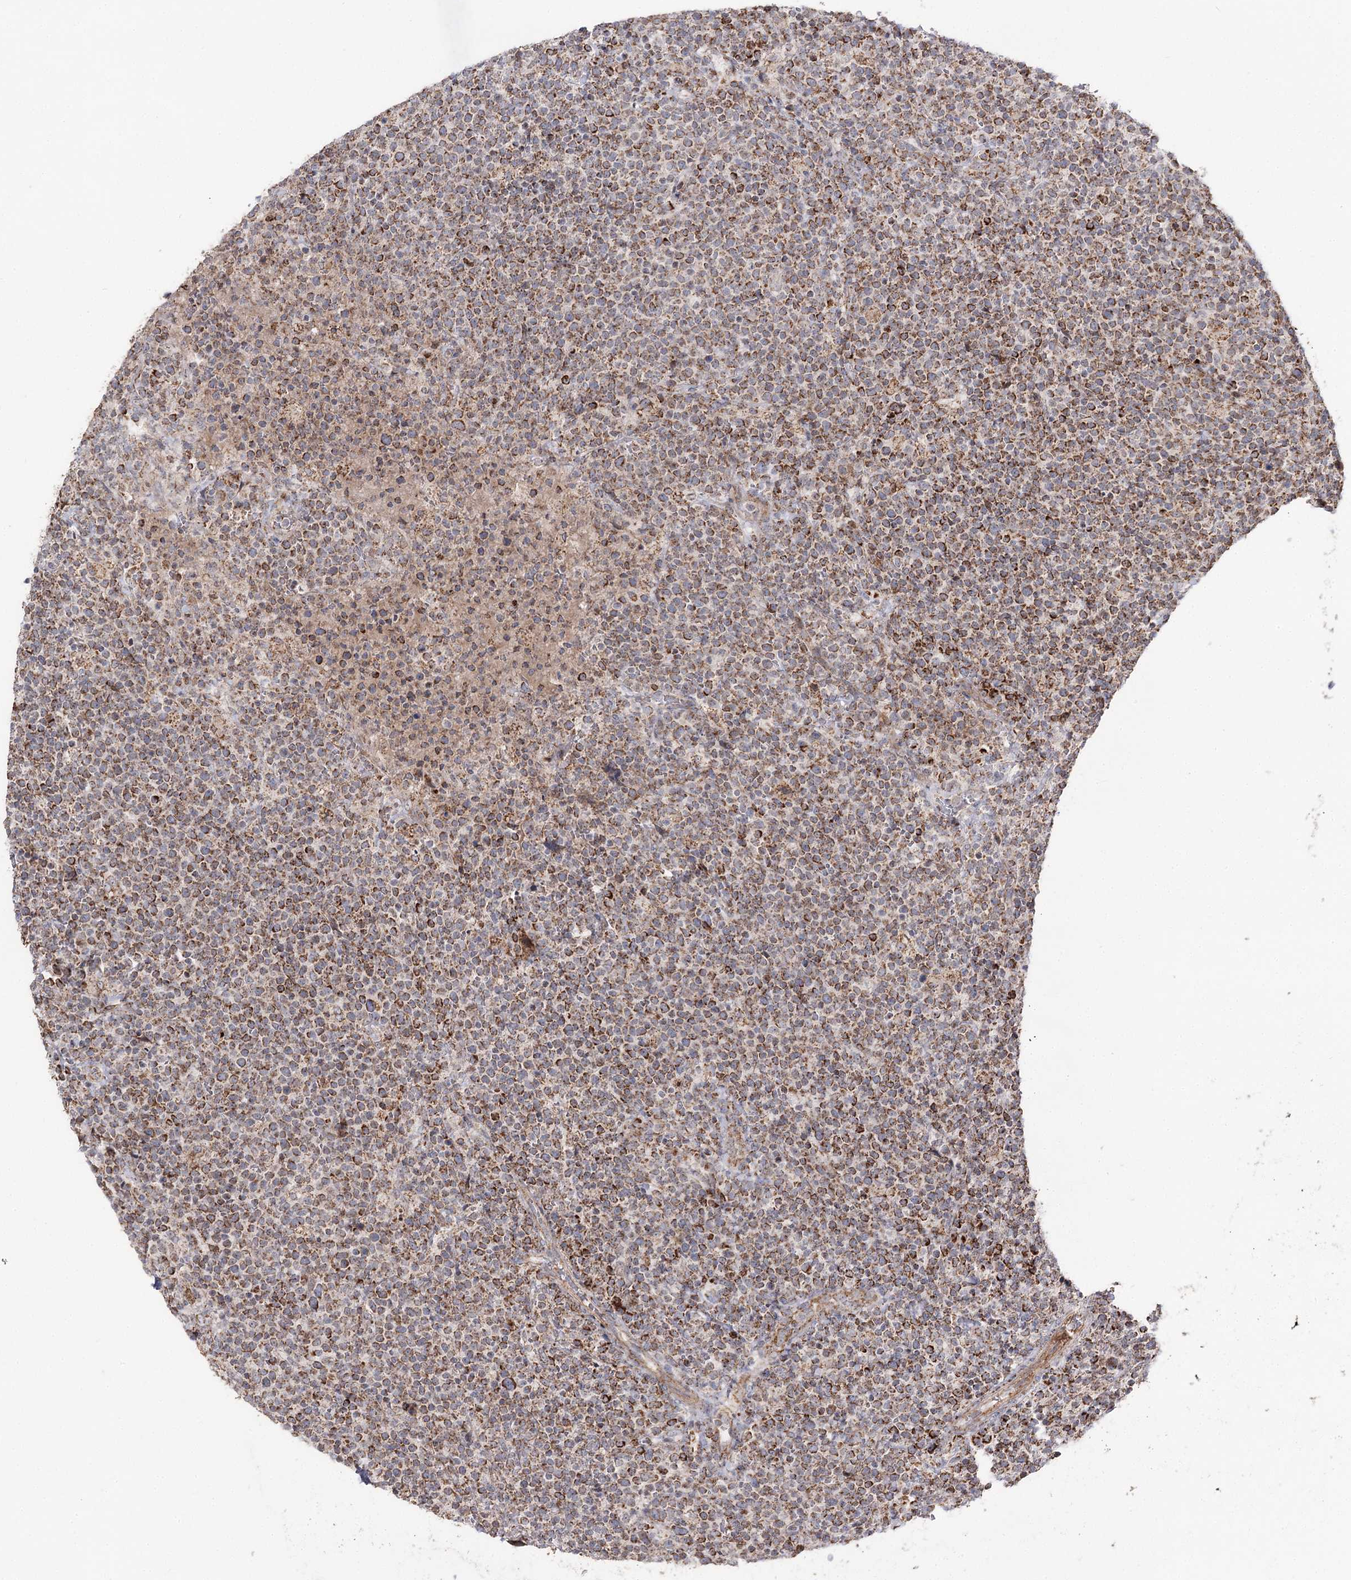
{"staining": {"intensity": "moderate", "quantity": ">75%", "location": "cytoplasmic/membranous"}, "tissue": "lymphoma", "cell_type": "Tumor cells", "image_type": "cancer", "snomed": [{"axis": "morphology", "description": "Malignant lymphoma, non-Hodgkin's type, High grade"}, {"axis": "topography", "description": "Lymph node"}], "caption": "Lymphoma was stained to show a protein in brown. There is medium levels of moderate cytoplasmic/membranous staining in approximately >75% of tumor cells.", "gene": "CBR4", "patient": {"sex": "male", "age": 61}}